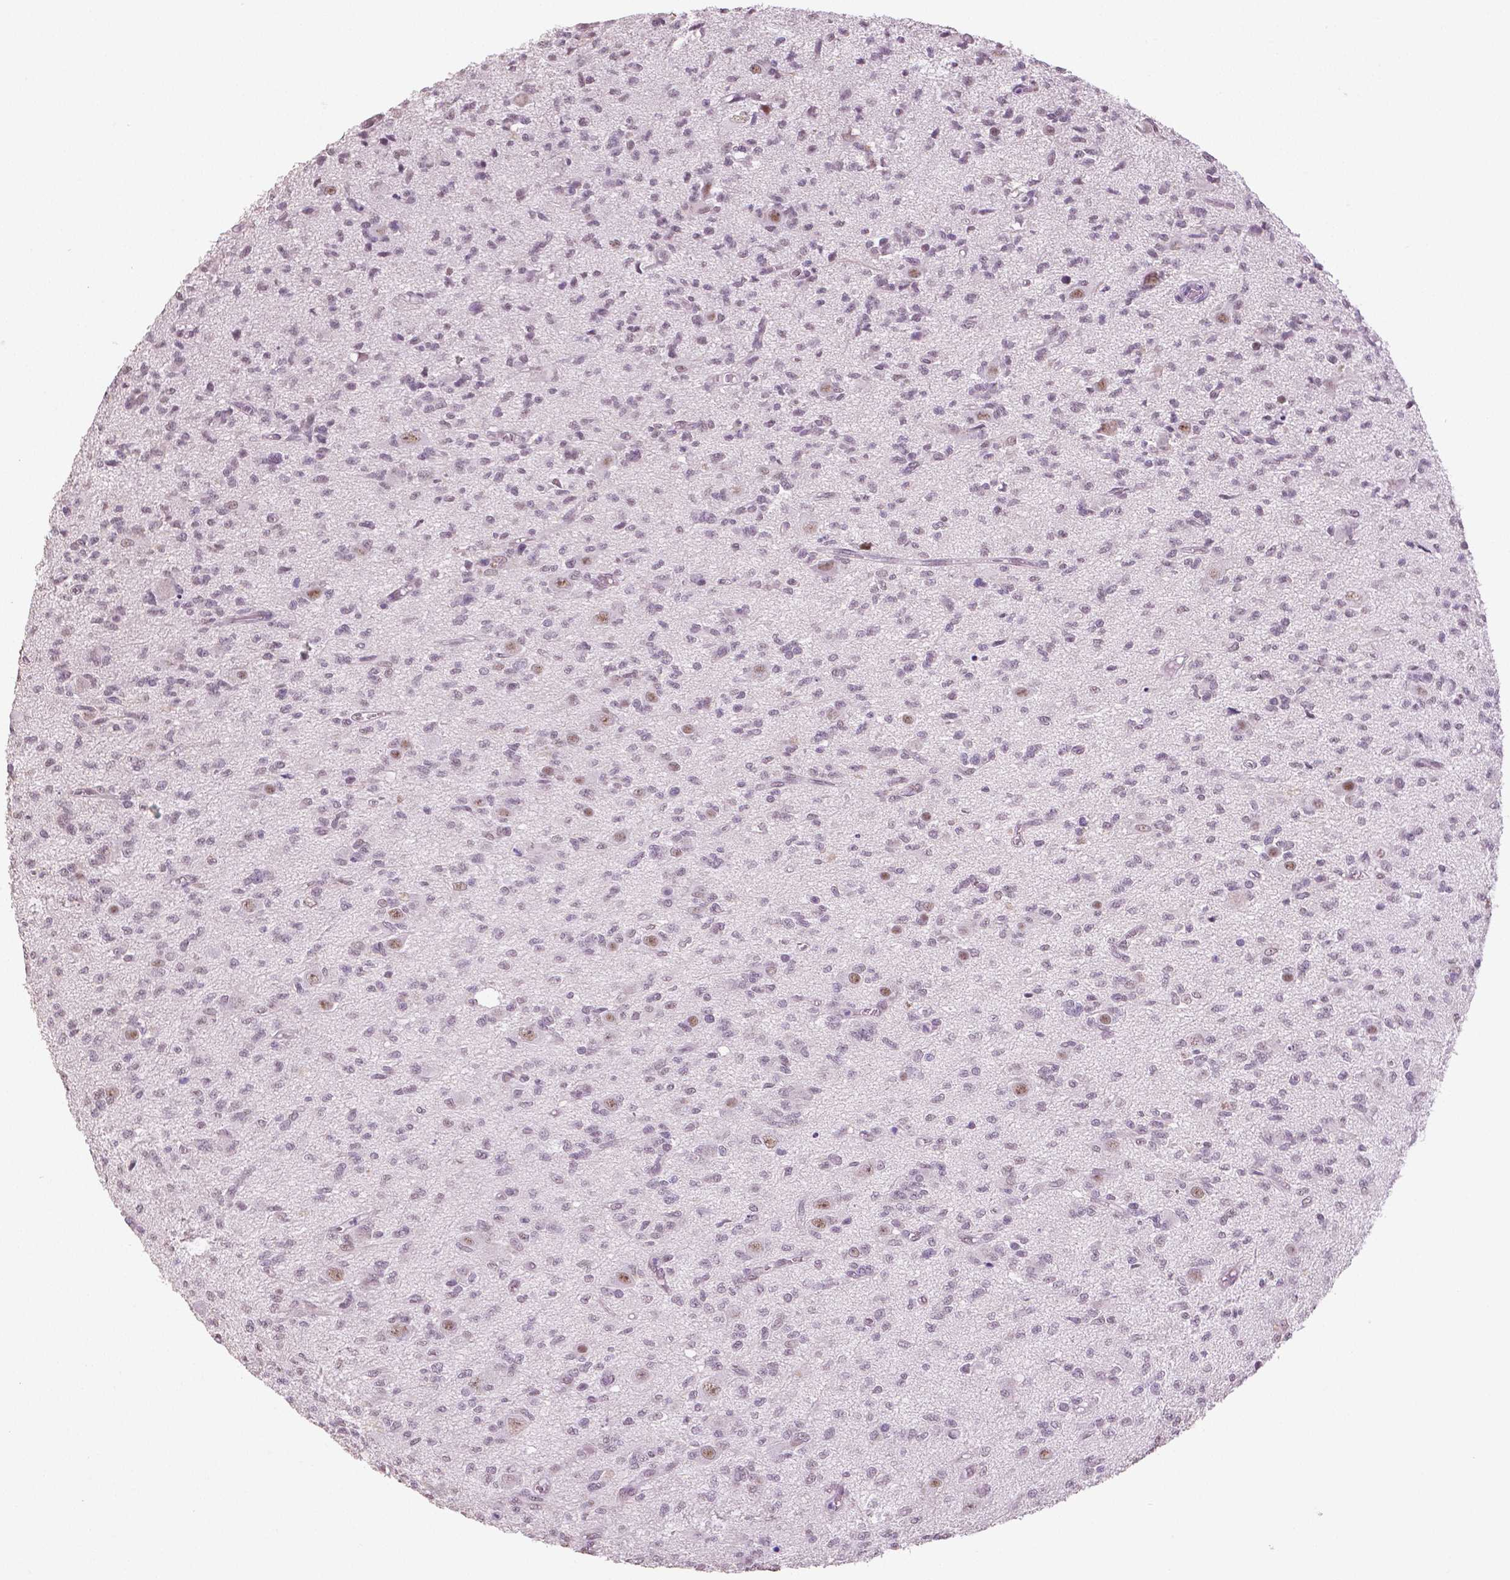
{"staining": {"intensity": "negative", "quantity": "none", "location": "none"}, "tissue": "glioma", "cell_type": "Tumor cells", "image_type": "cancer", "snomed": [{"axis": "morphology", "description": "Glioma, malignant, Low grade"}, {"axis": "topography", "description": "Brain"}], "caption": "Histopathology image shows no significant protein positivity in tumor cells of malignant glioma (low-grade).", "gene": "IGF2BP1", "patient": {"sex": "male", "age": 64}}